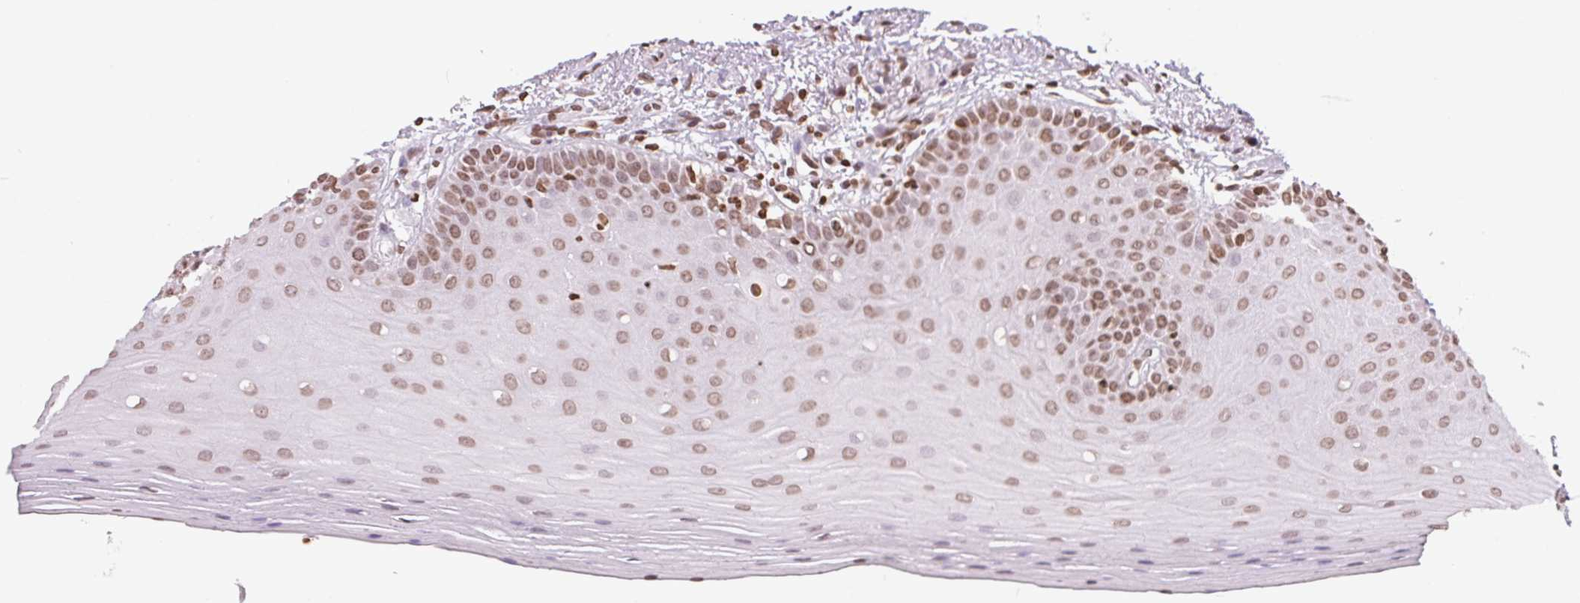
{"staining": {"intensity": "moderate", "quantity": ">75%", "location": "nuclear"}, "tissue": "oral mucosa", "cell_type": "Squamous epithelial cells", "image_type": "normal", "snomed": [{"axis": "morphology", "description": "Normal tissue, NOS"}, {"axis": "morphology", "description": "Normal morphology"}, {"axis": "topography", "description": "Oral tissue"}], "caption": "Immunohistochemical staining of unremarkable oral mucosa exhibits medium levels of moderate nuclear positivity in about >75% of squamous epithelial cells.", "gene": "SMIM12", "patient": {"sex": "female", "age": 76}}